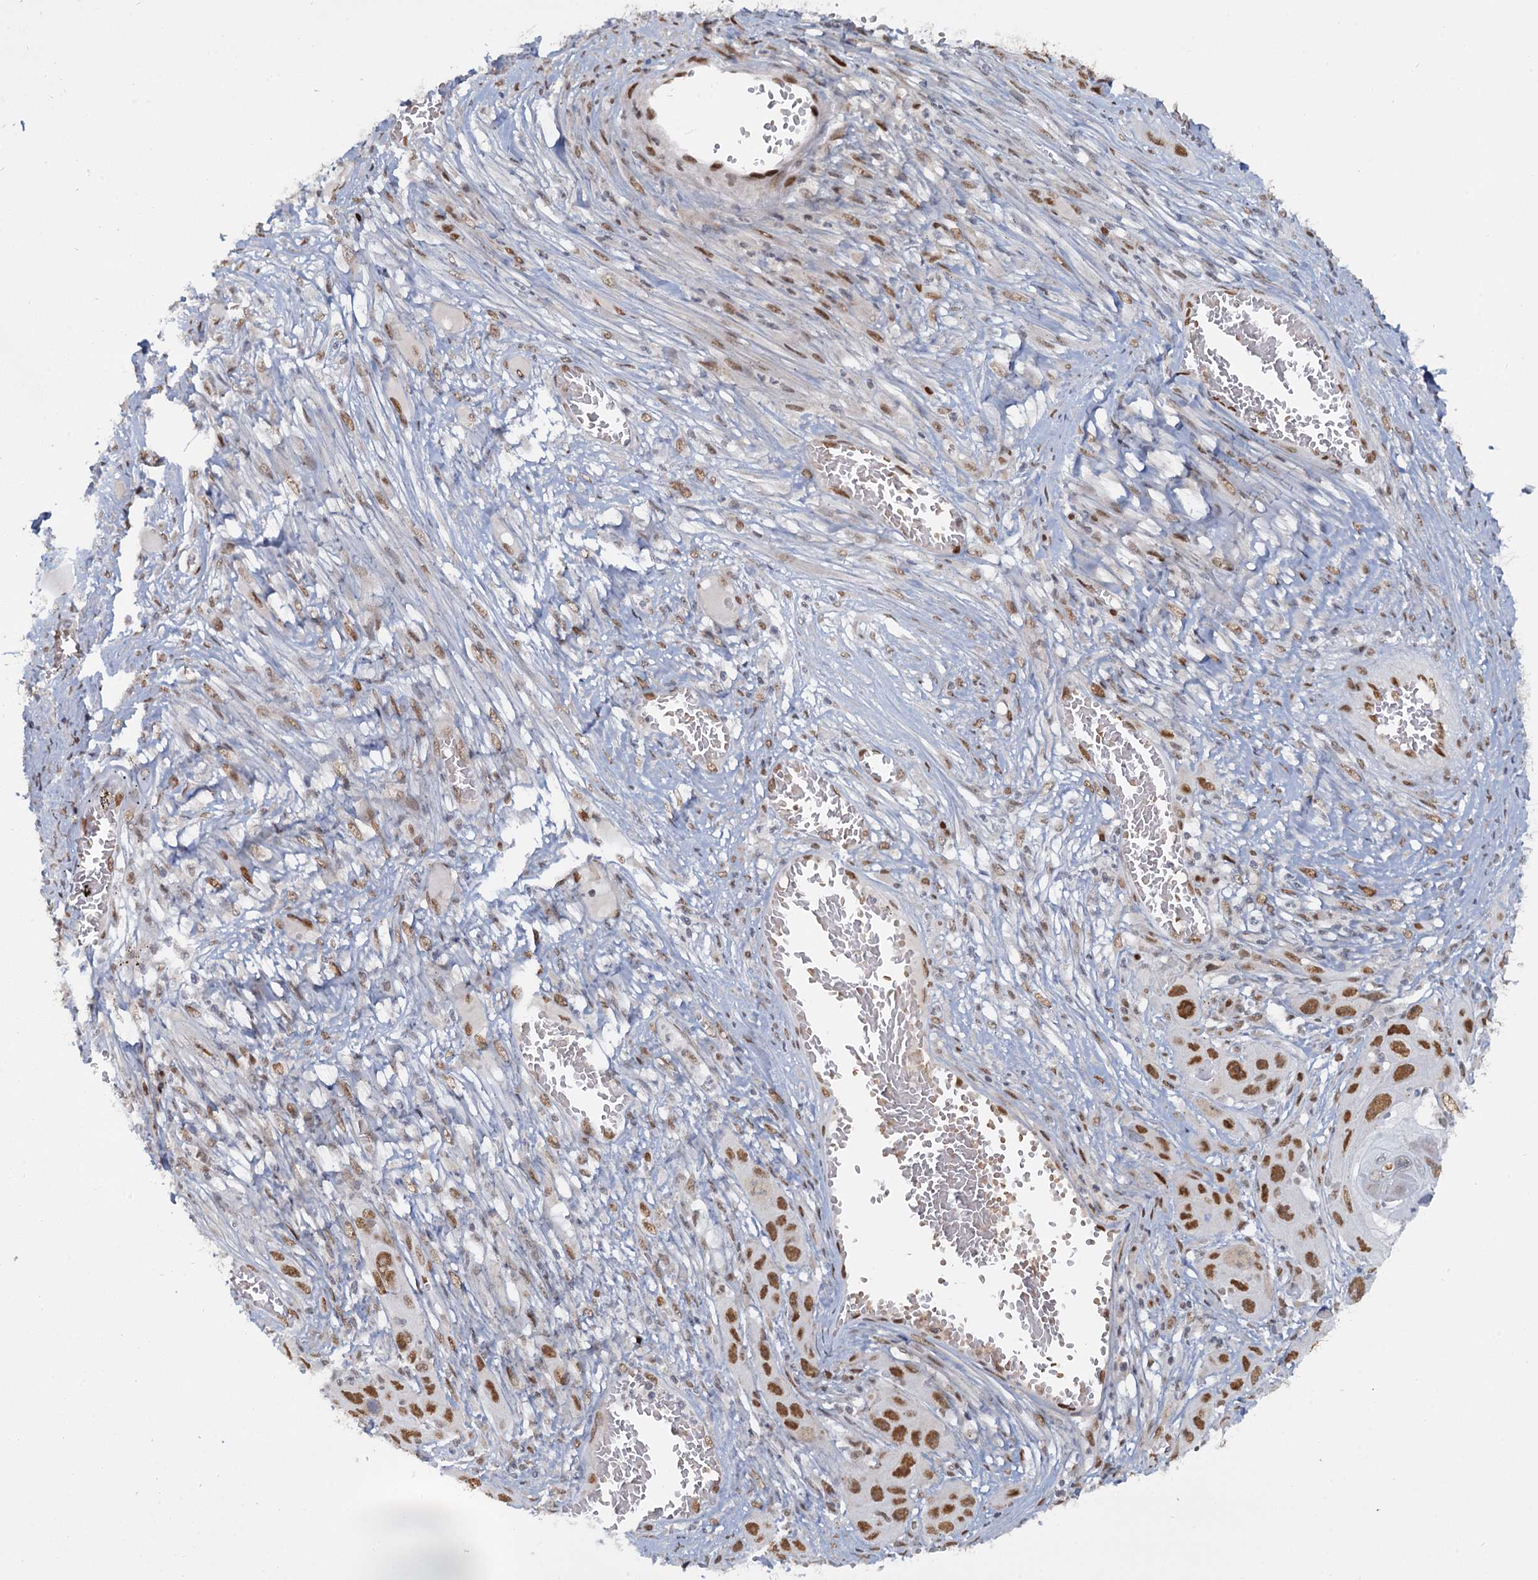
{"staining": {"intensity": "moderate", "quantity": ">75%", "location": "nuclear"}, "tissue": "skin cancer", "cell_type": "Tumor cells", "image_type": "cancer", "snomed": [{"axis": "morphology", "description": "Squamous cell carcinoma, NOS"}, {"axis": "topography", "description": "Skin"}], "caption": "Brown immunohistochemical staining in human squamous cell carcinoma (skin) demonstrates moderate nuclear expression in about >75% of tumor cells.", "gene": "RPRD1A", "patient": {"sex": "male", "age": 55}}